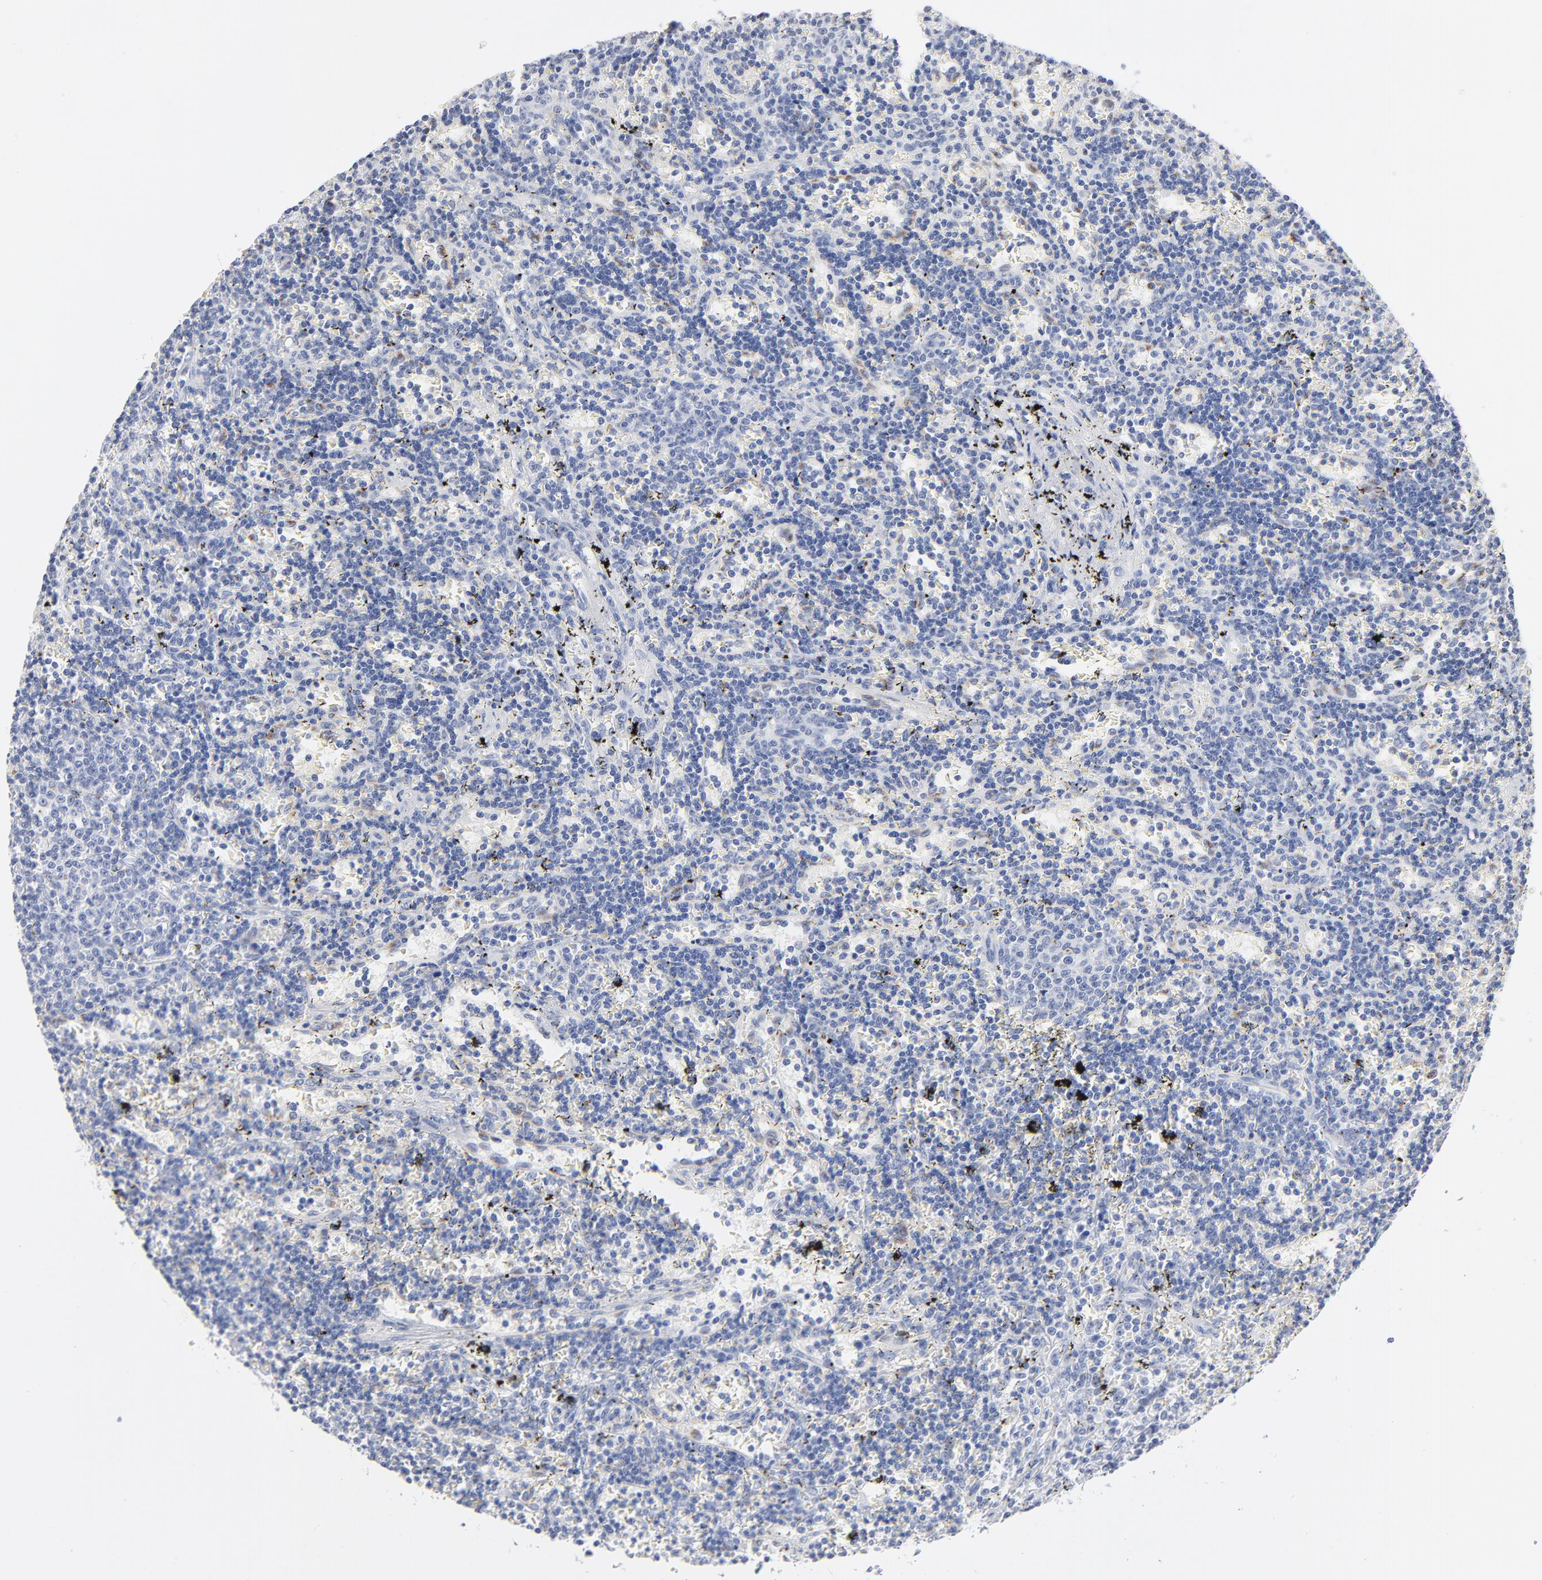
{"staining": {"intensity": "negative", "quantity": "none", "location": "none"}, "tissue": "lymphoma", "cell_type": "Tumor cells", "image_type": "cancer", "snomed": [{"axis": "morphology", "description": "Malignant lymphoma, non-Hodgkin's type, Low grade"}, {"axis": "topography", "description": "Spleen"}], "caption": "This is an IHC photomicrograph of human low-grade malignant lymphoma, non-Hodgkin's type. There is no expression in tumor cells.", "gene": "LTBP2", "patient": {"sex": "male", "age": 60}}